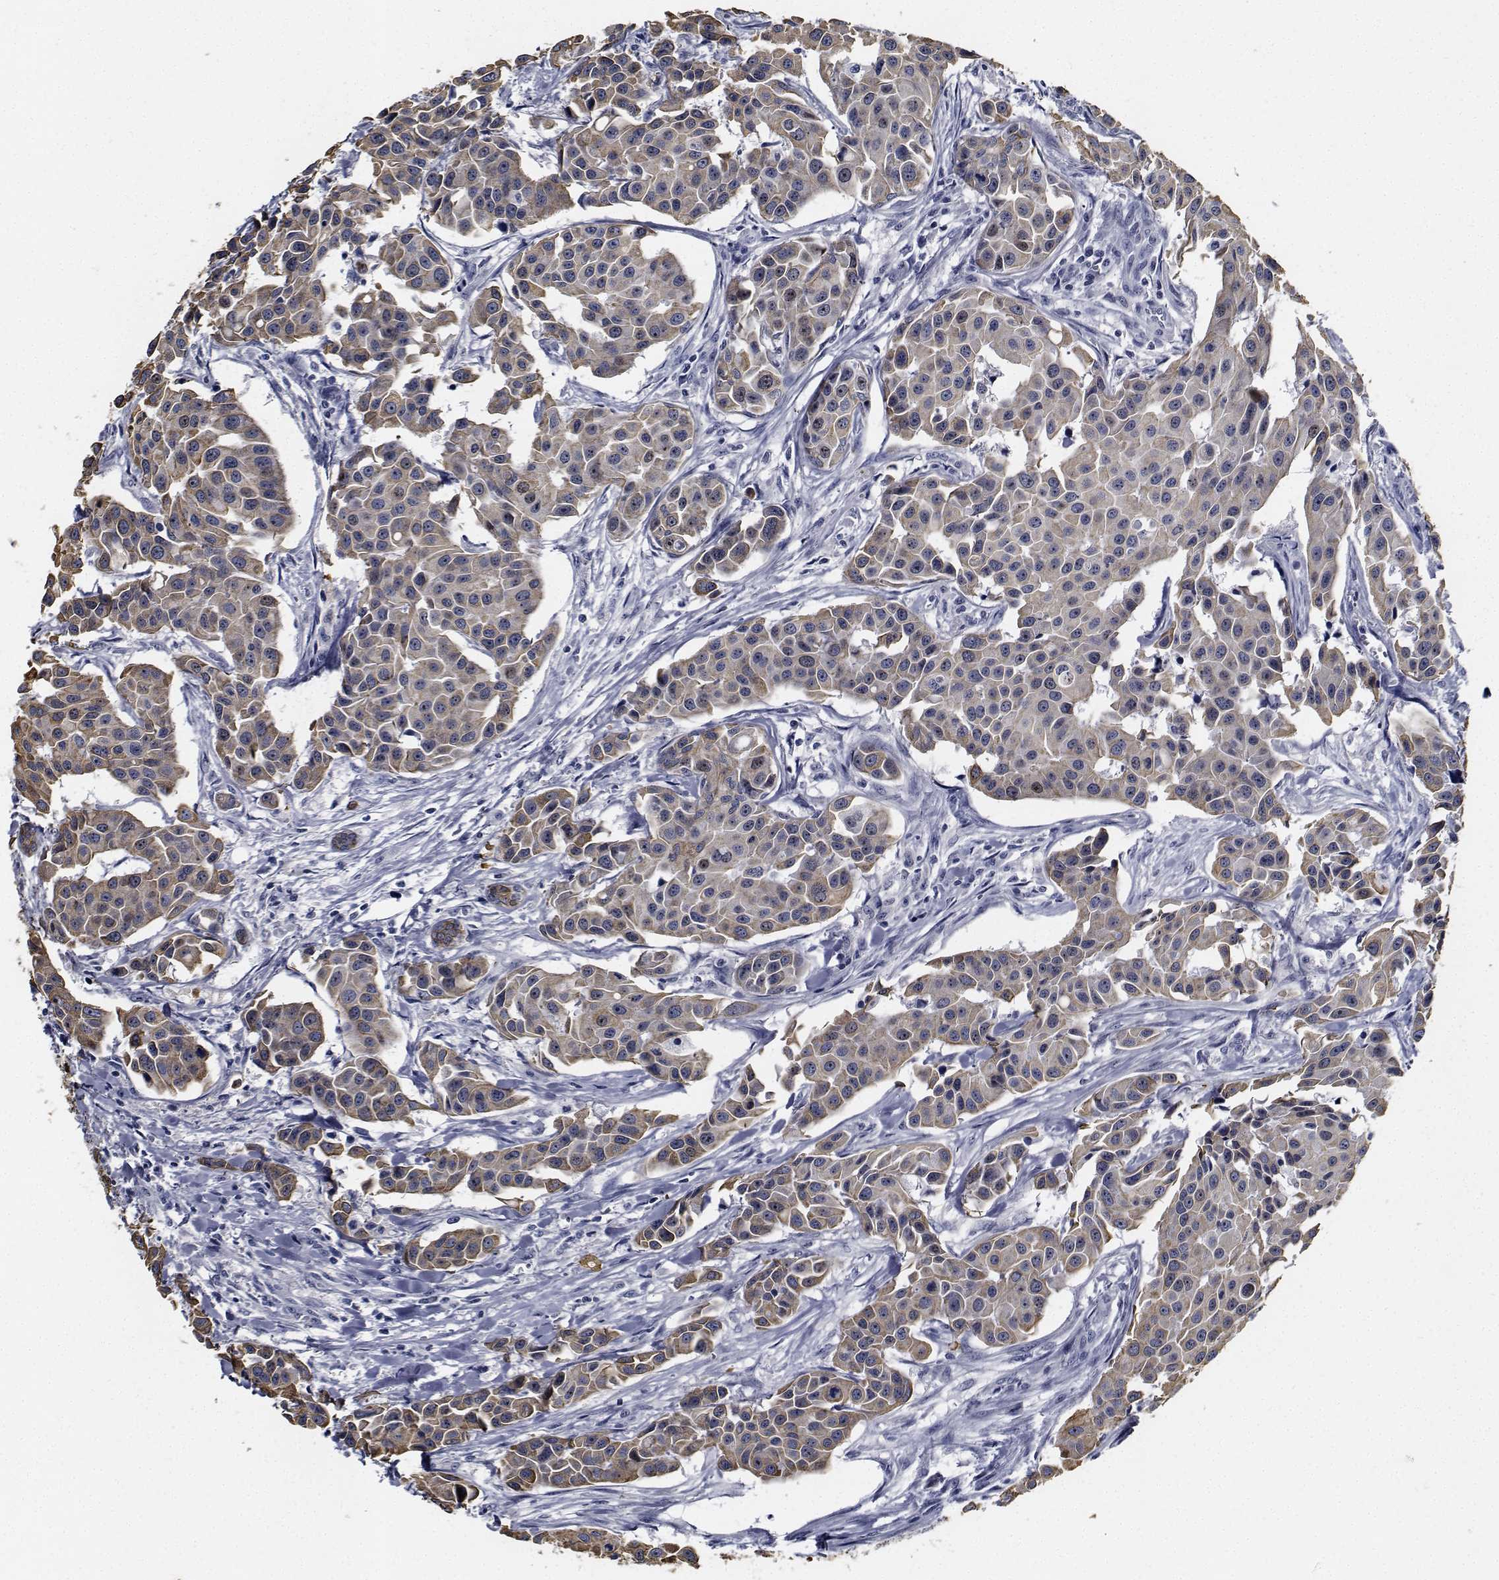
{"staining": {"intensity": "weak", "quantity": "<25%", "location": "cytoplasmic/membranous,nuclear"}, "tissue": "head and neck cancer", "cell_type": "Tumor cells", "image_type": "cancer", "snomed": [{"axis": "morphology", "description": "Adenocarcinoma, NOS"}, {"axis": "topography", "description": "Head-Neck"}], "caption": "There is no significant positivity in tumor cells of adenocarcinoma (head and neck).", "gene": "NVL", "patient": {"sex": "male", "age": 76}}